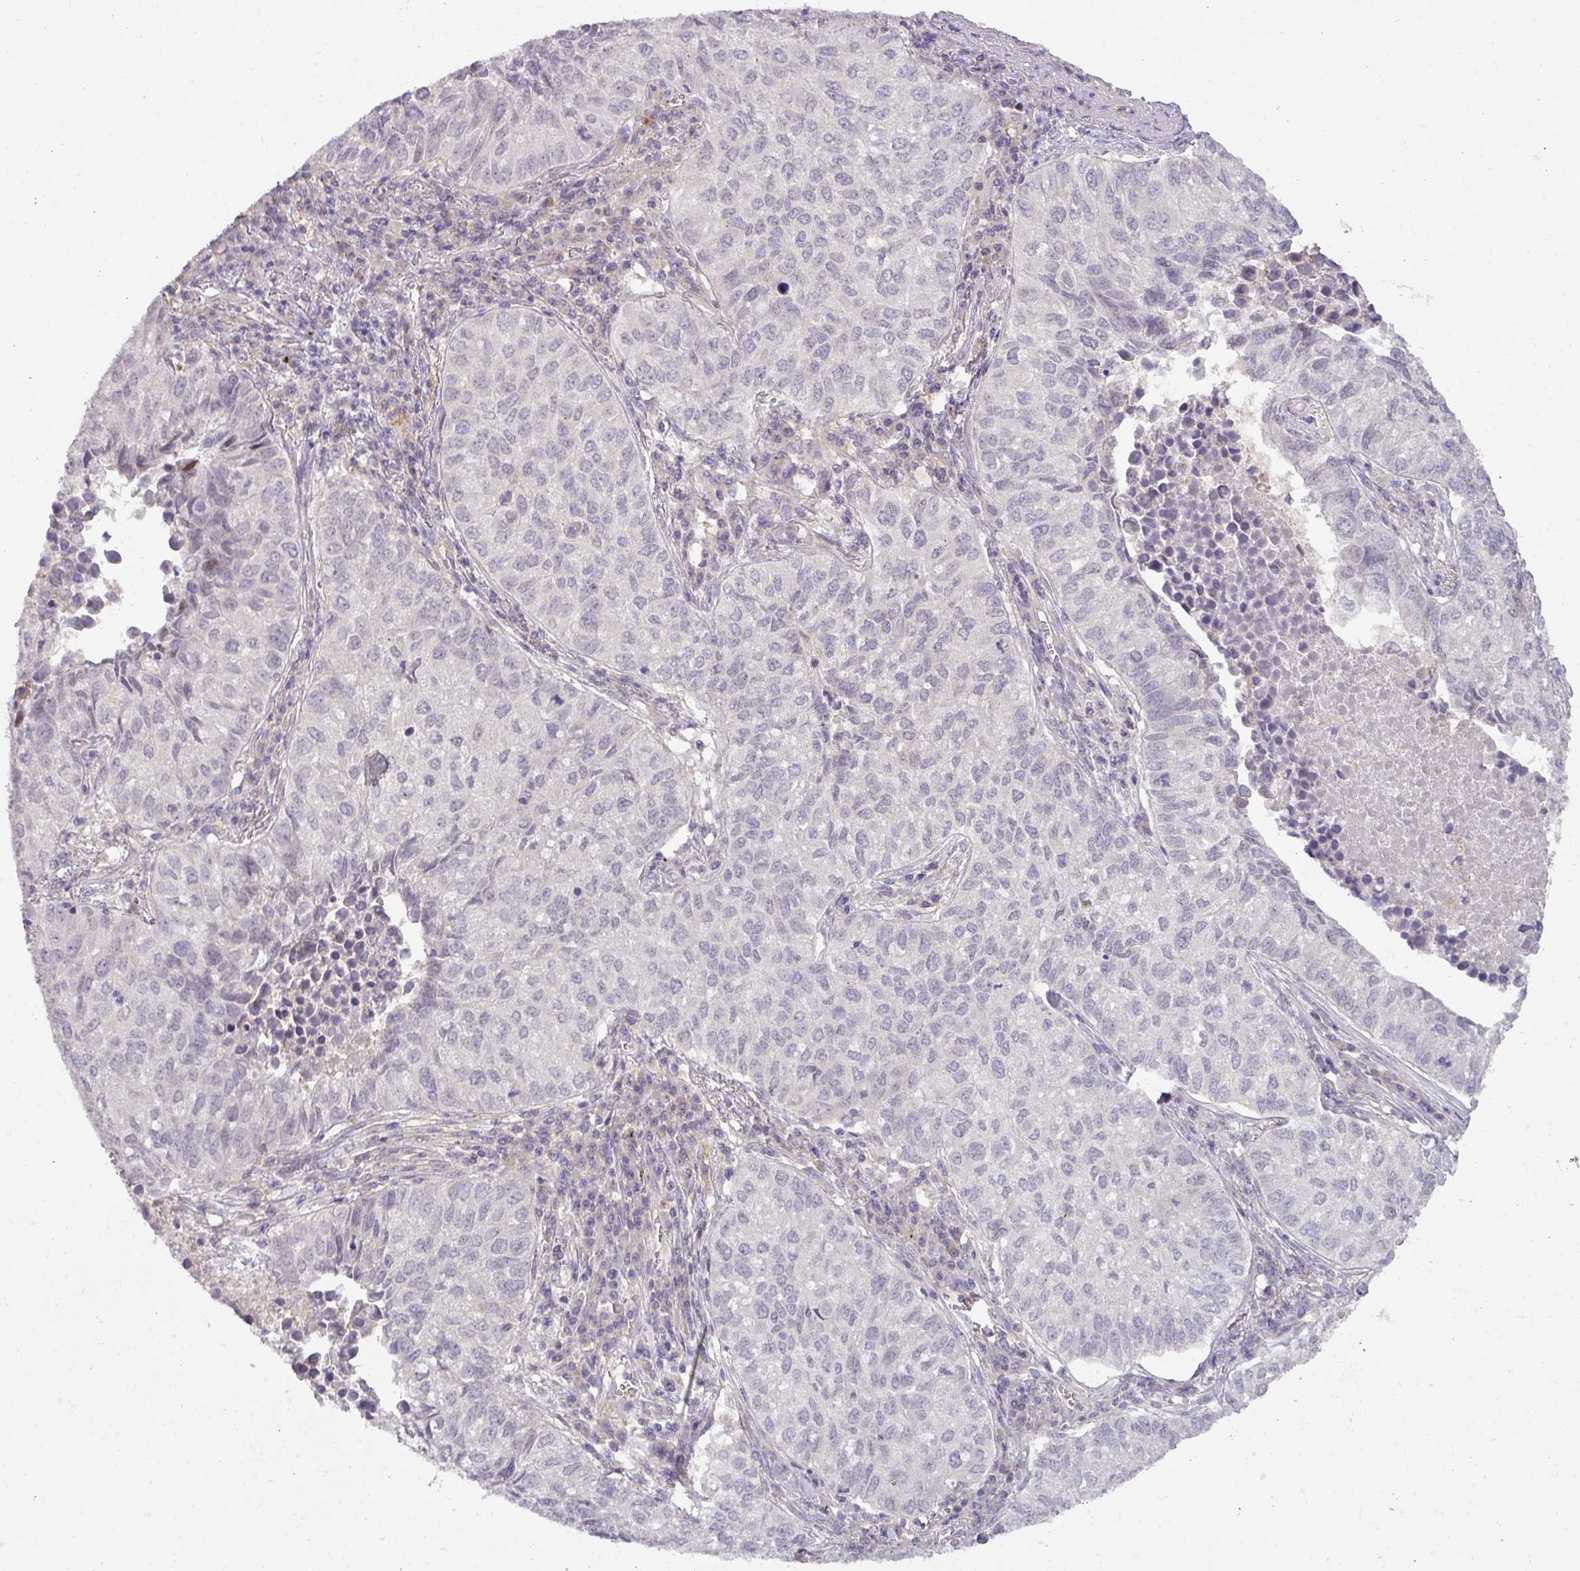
{"staining": {"intensity": "negative", "quantity": "none", "location": "none"}, "tissue": "lung cancer", "cell_type": "Tumor cells", "image_type": "cancer", "snomed": [{"axis": "morphology", "description": "Adenocarcinoma, NOS"}, {"axis": "topography", "description": "Lung"}], "caption": "The micrograph demonstrates no significant staining in tumor cells of adenocarcinoma (lung).", "gene": "HOXC13", "patient": {"sex": "female", "age": 50}}